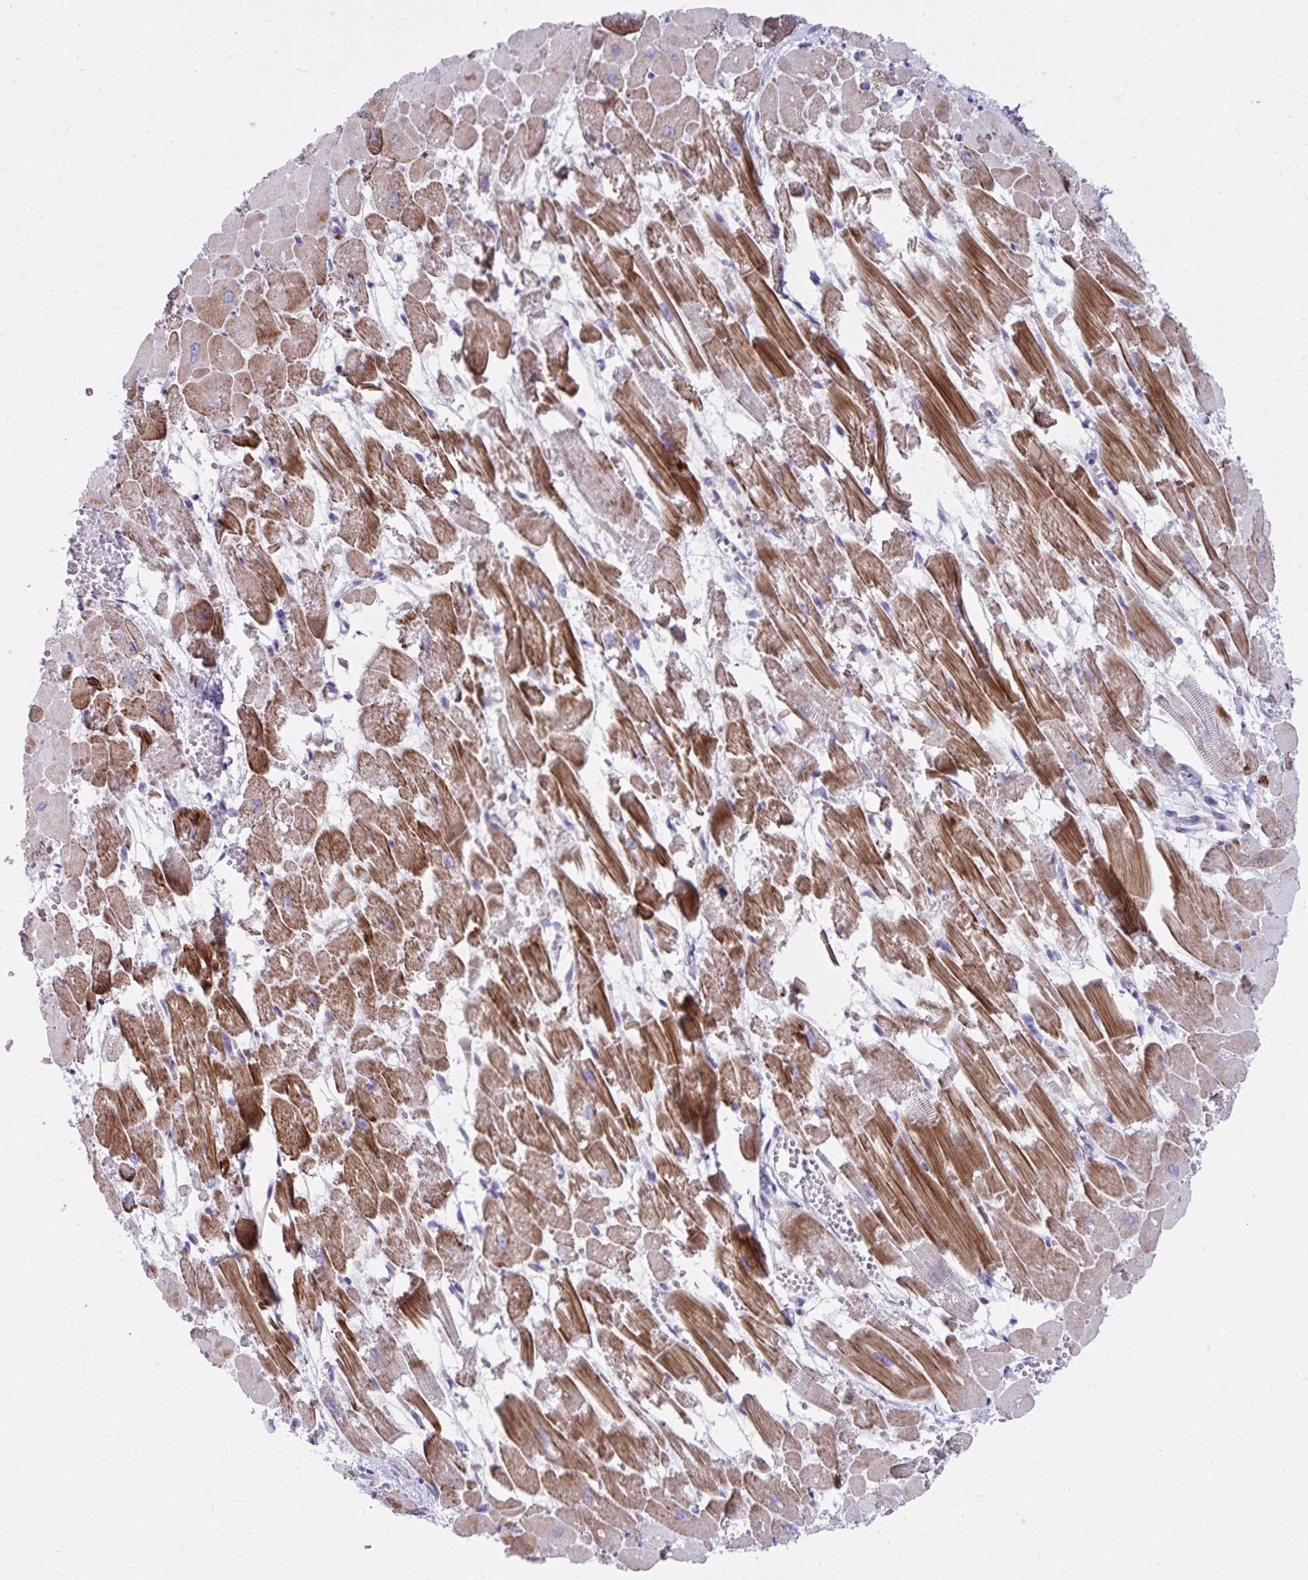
{"staining": {"intensity": "strong", "quantity": ">75%", "location": "cytoplasmic/membranous"}, "tissue": "heart muscle", "cell_type": "Cardiomyocytes", "image_type": "normal", "snomed": [{"axis": "morphology", "description": "Normal tissue, NOS"}, {"axis": "topography", "description": "Heart"}], "caption": "Protein staining by immunohistochemistry reveals strong cytoplasmic/membranous positivity in approximately >75% of cardiomyocytes in benign heart muscle.", "gene": "GRXCR2", "patient": {"sex": "female", "age": 52}}